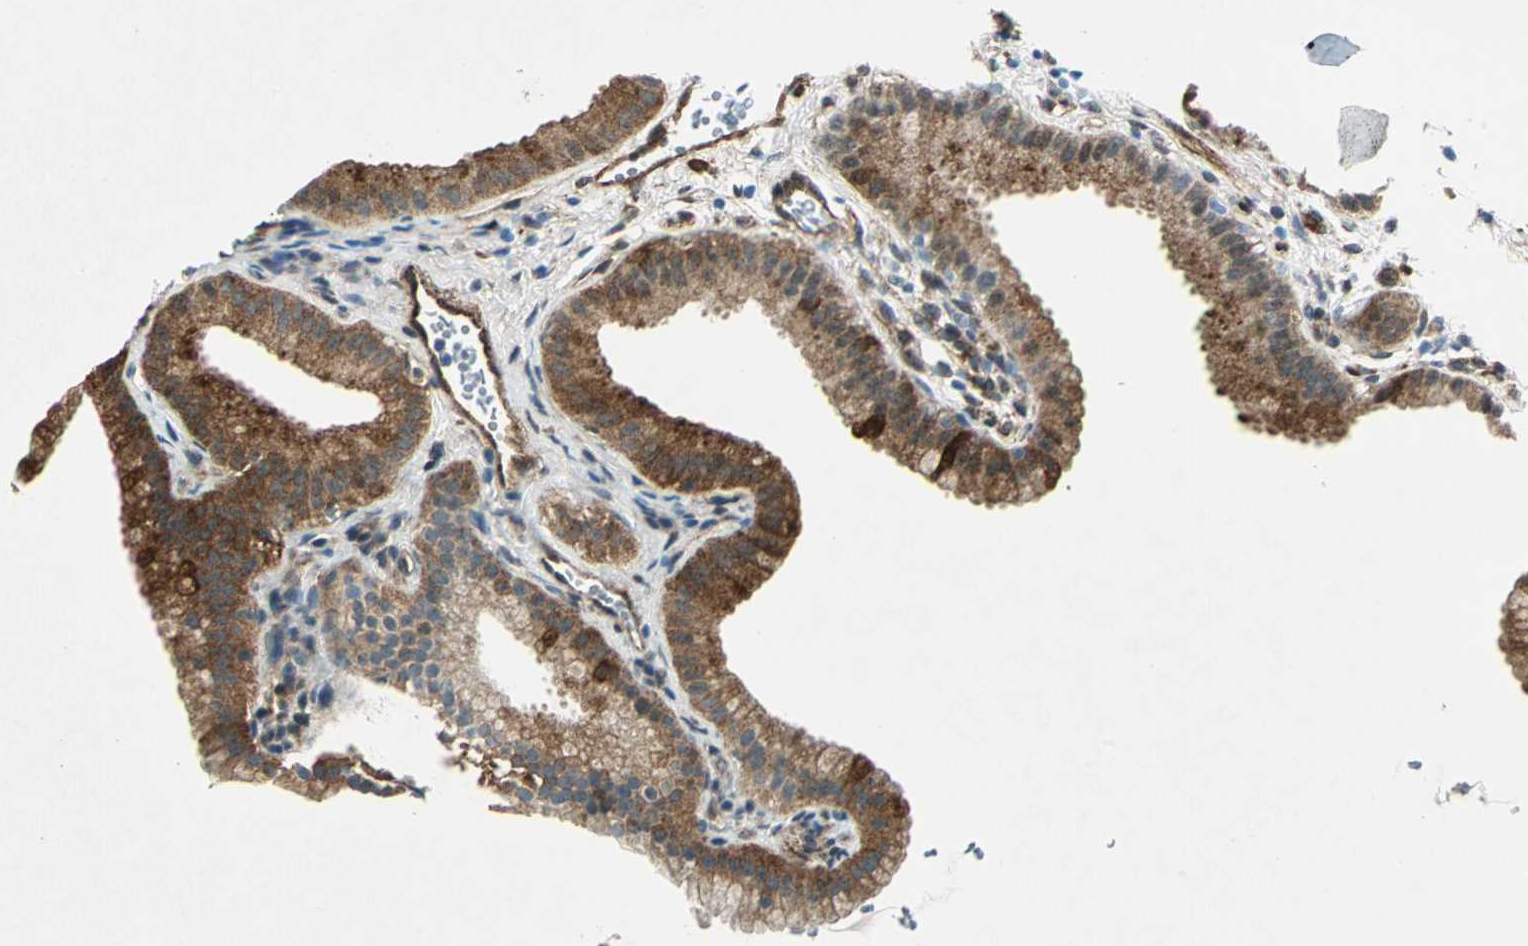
{"staining": {"intensity": "strong", "quantity": ">75%", "location": "cytoplasmic/membranous"}, "tissue": "gallbladder", "cell_type": "Glandular cells", "image_type": "normal", "snomed": [{"axis": "morphology", "description": "Normal tissue, NOS"}, {"axis": "topography", "description": "Gallbladder"}], "caption": "IHC micrograph of unremarkable gallbladder: human gallbladder stained using immunohistochemistry (IHC) reveals high levels of strong protein expression localized specifically in the cytoplasmic/membranous of glandular cells, appearing as a cytoplasmic/membranous brown color.", "gene": "HSPB1", "patient": {"sex": "female", "age": 64}}